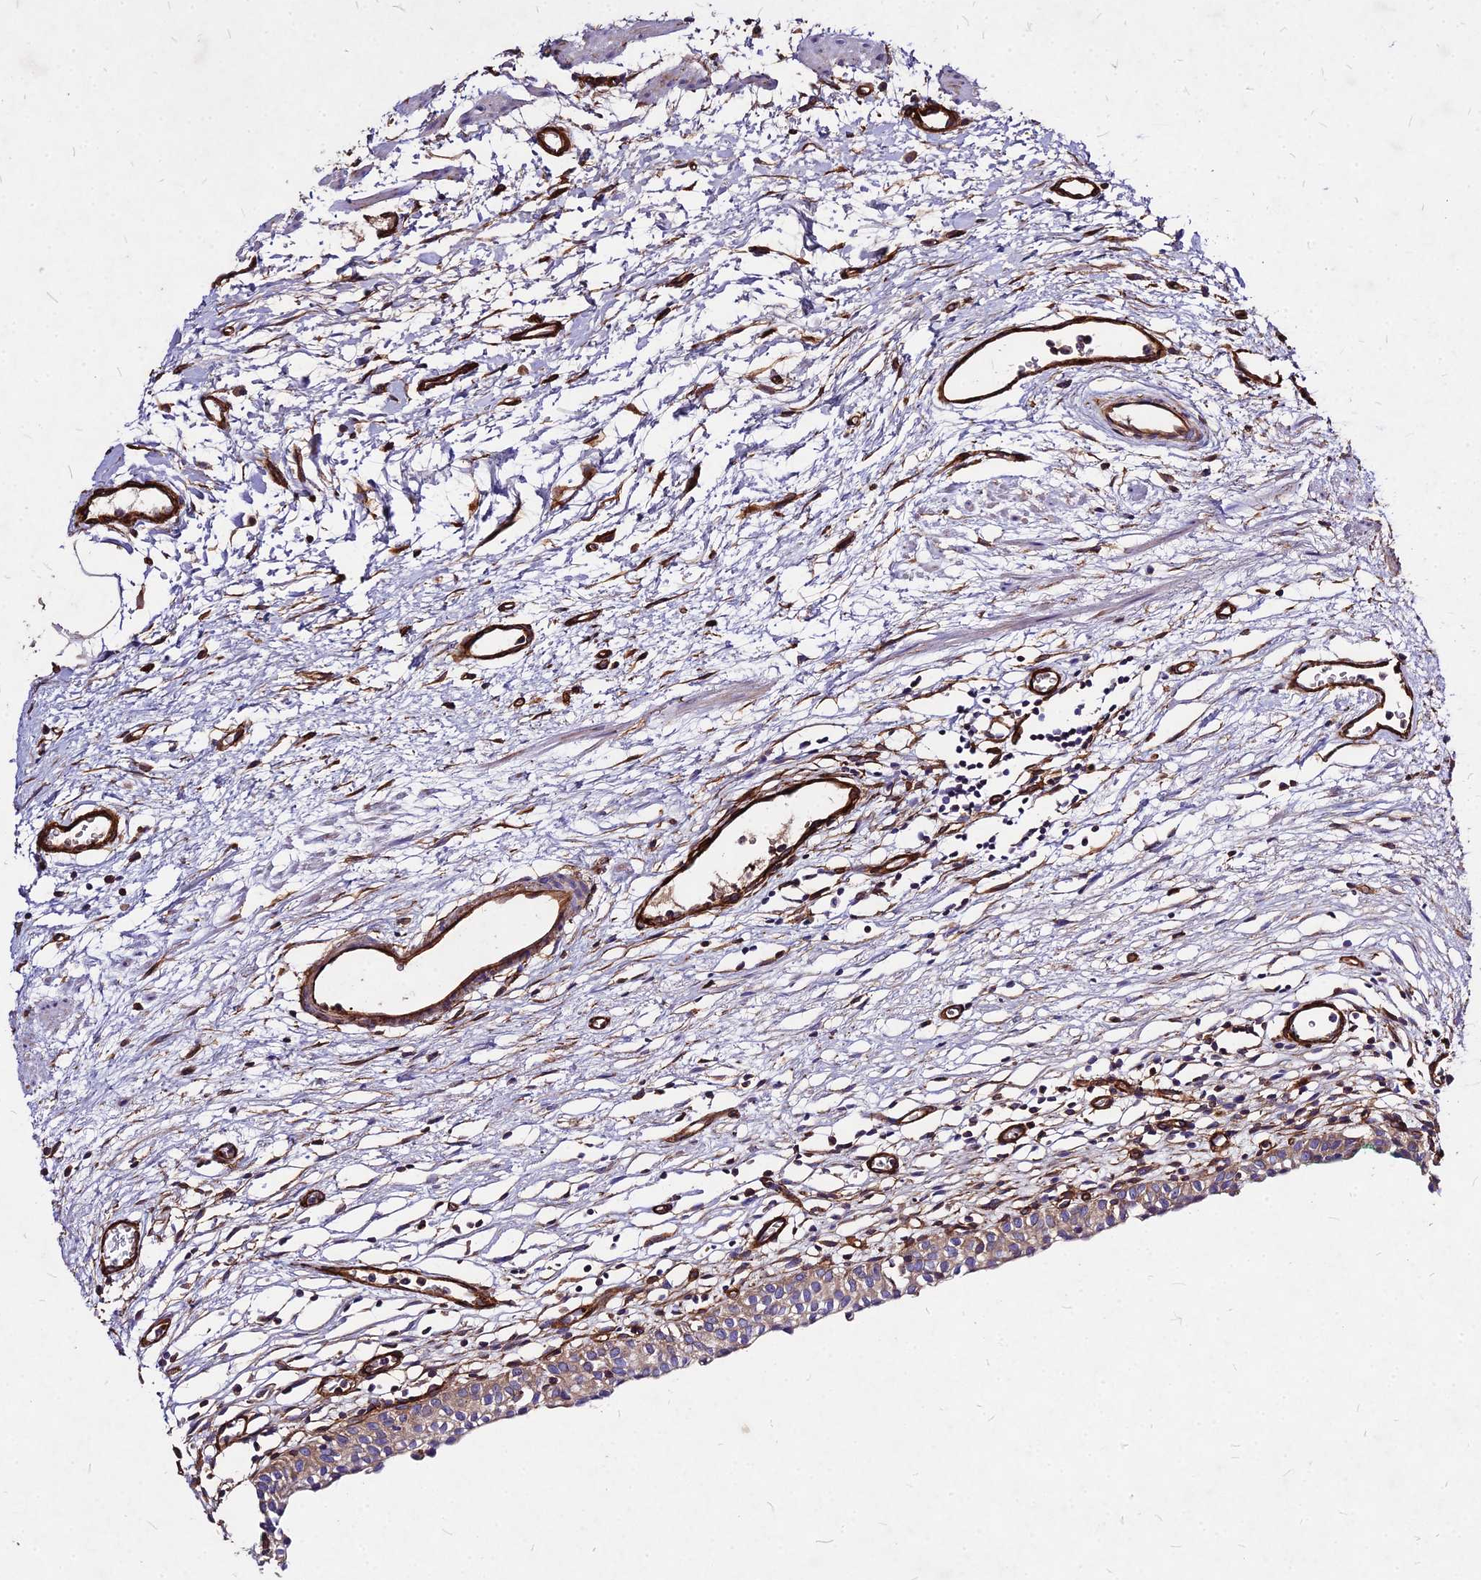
{"staining": {"intensity": "moderate", "quantity": ">75%", "location": "cytoplasmic/membranous"}, "tissue": "urinary bladder", "cell_type": "Urothelial cells", "image_type": "normal", "snomed": [{"axis": "morphology", "description": "Normal tissue, NOS"}, {"axis": "morphology", "description": "Urothelial carcinoma, High grade"}, {"axis": "topography", "description": "Urinary bladder"}], "caption": "About >75% of urothelial cells in benign human urinary bladder display moderate cytoplasmic/membranous protein staining as visualized by brown immunohistochemical staining.", "gene": "EFCC1", "patient": {"sex": "female", "age": 60}}